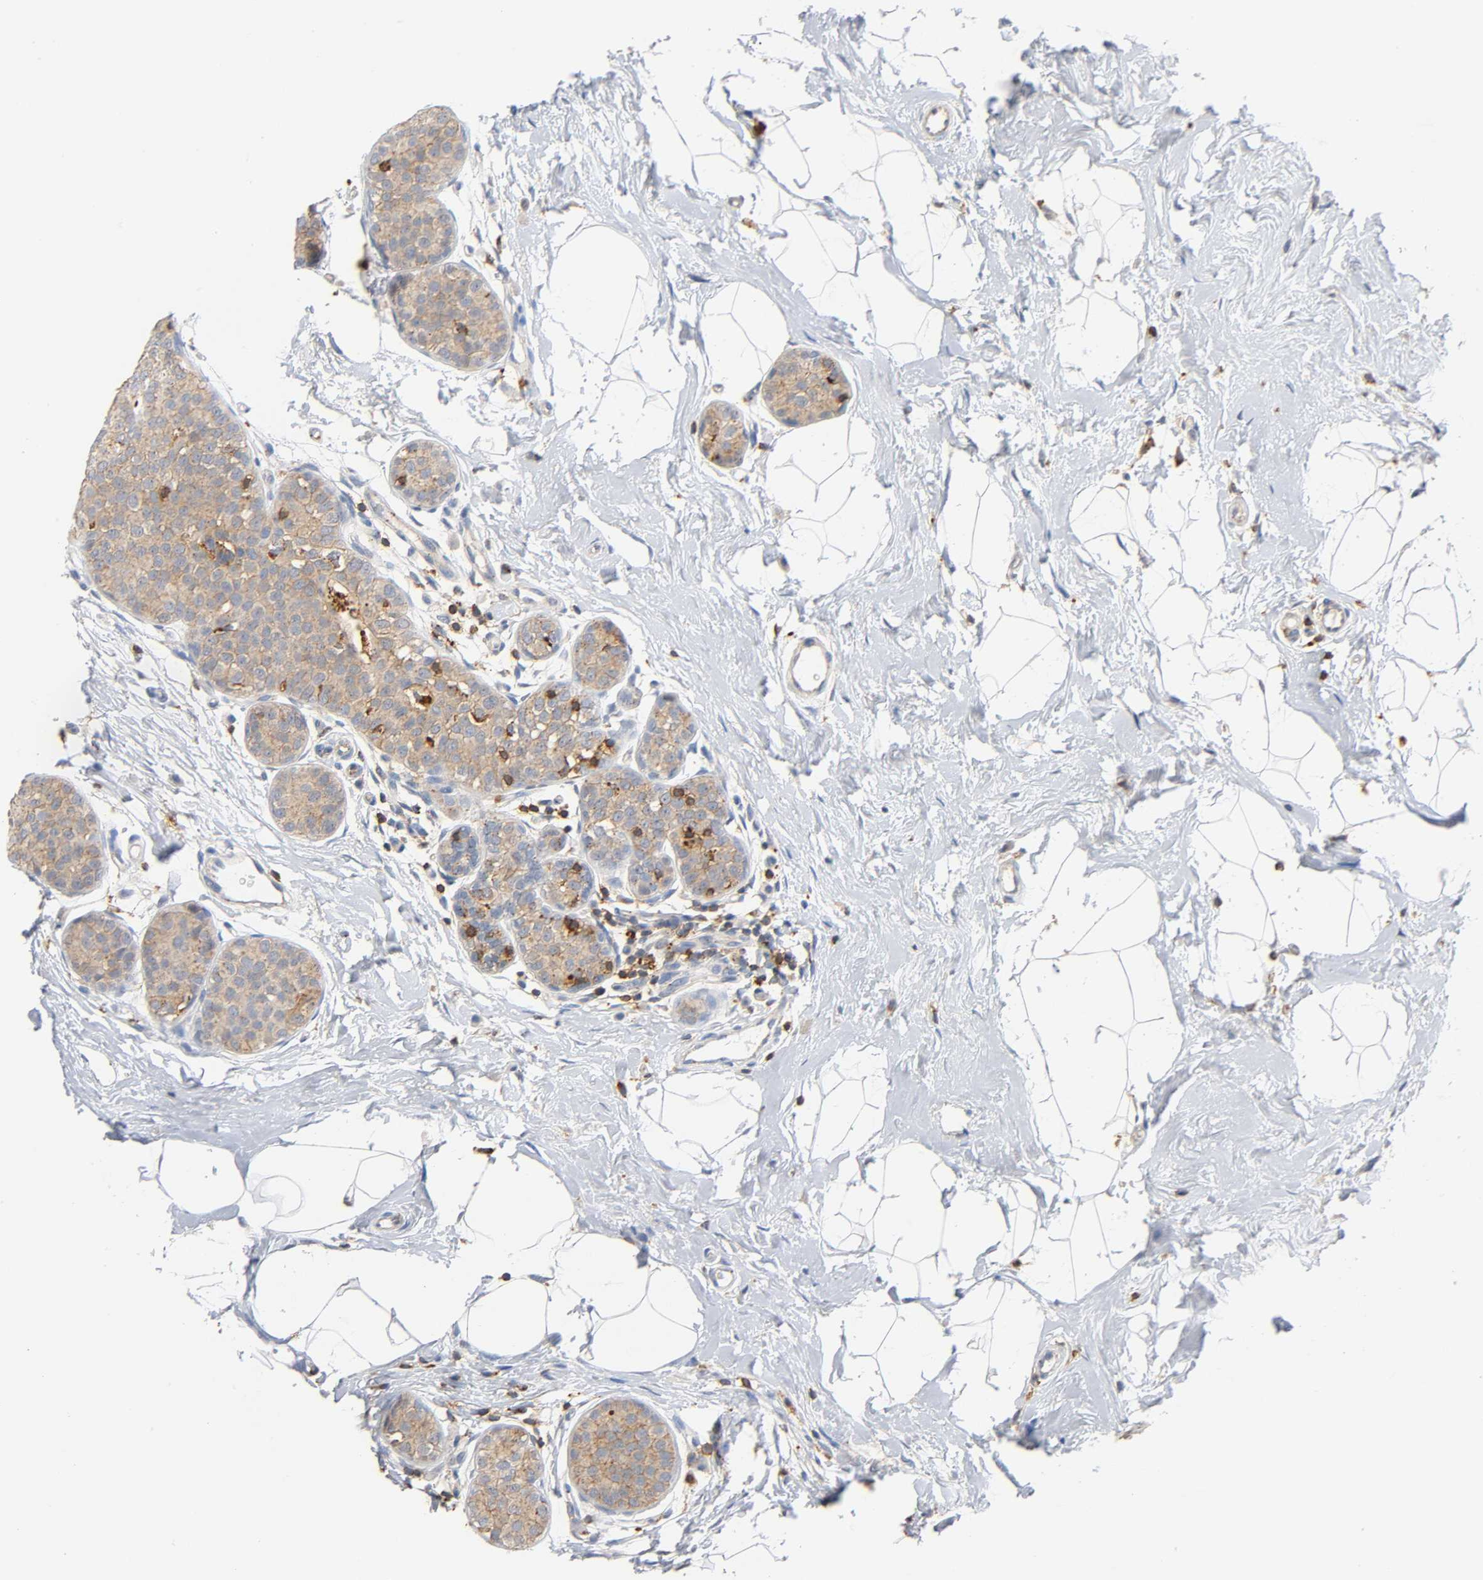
{"staining": {"intensity": "weak", "quantity": "25%-75%", "location": "cytoplasmic/membranous"}, "tissue": "breast cancer", "cell_type": "Tumor cells", "image_type": "cancer", "snomed": [{"axis": "morphology", "description": "Lobular carcinoma, in situ"}, {"axis": "morphology", "description": "Lobular carcinoma"}, {"axis": "topography", "description": "Breast"}], "caption": "Immunohistochemical staining of human lobular carcinoma in situ (breast) displays low levels of weak cytoplasmic/membranous protein staining in approximately 25%-75% of tumor cells.", "gene": "UCKL1", "patient": {"sex": "female", "age": 41}}